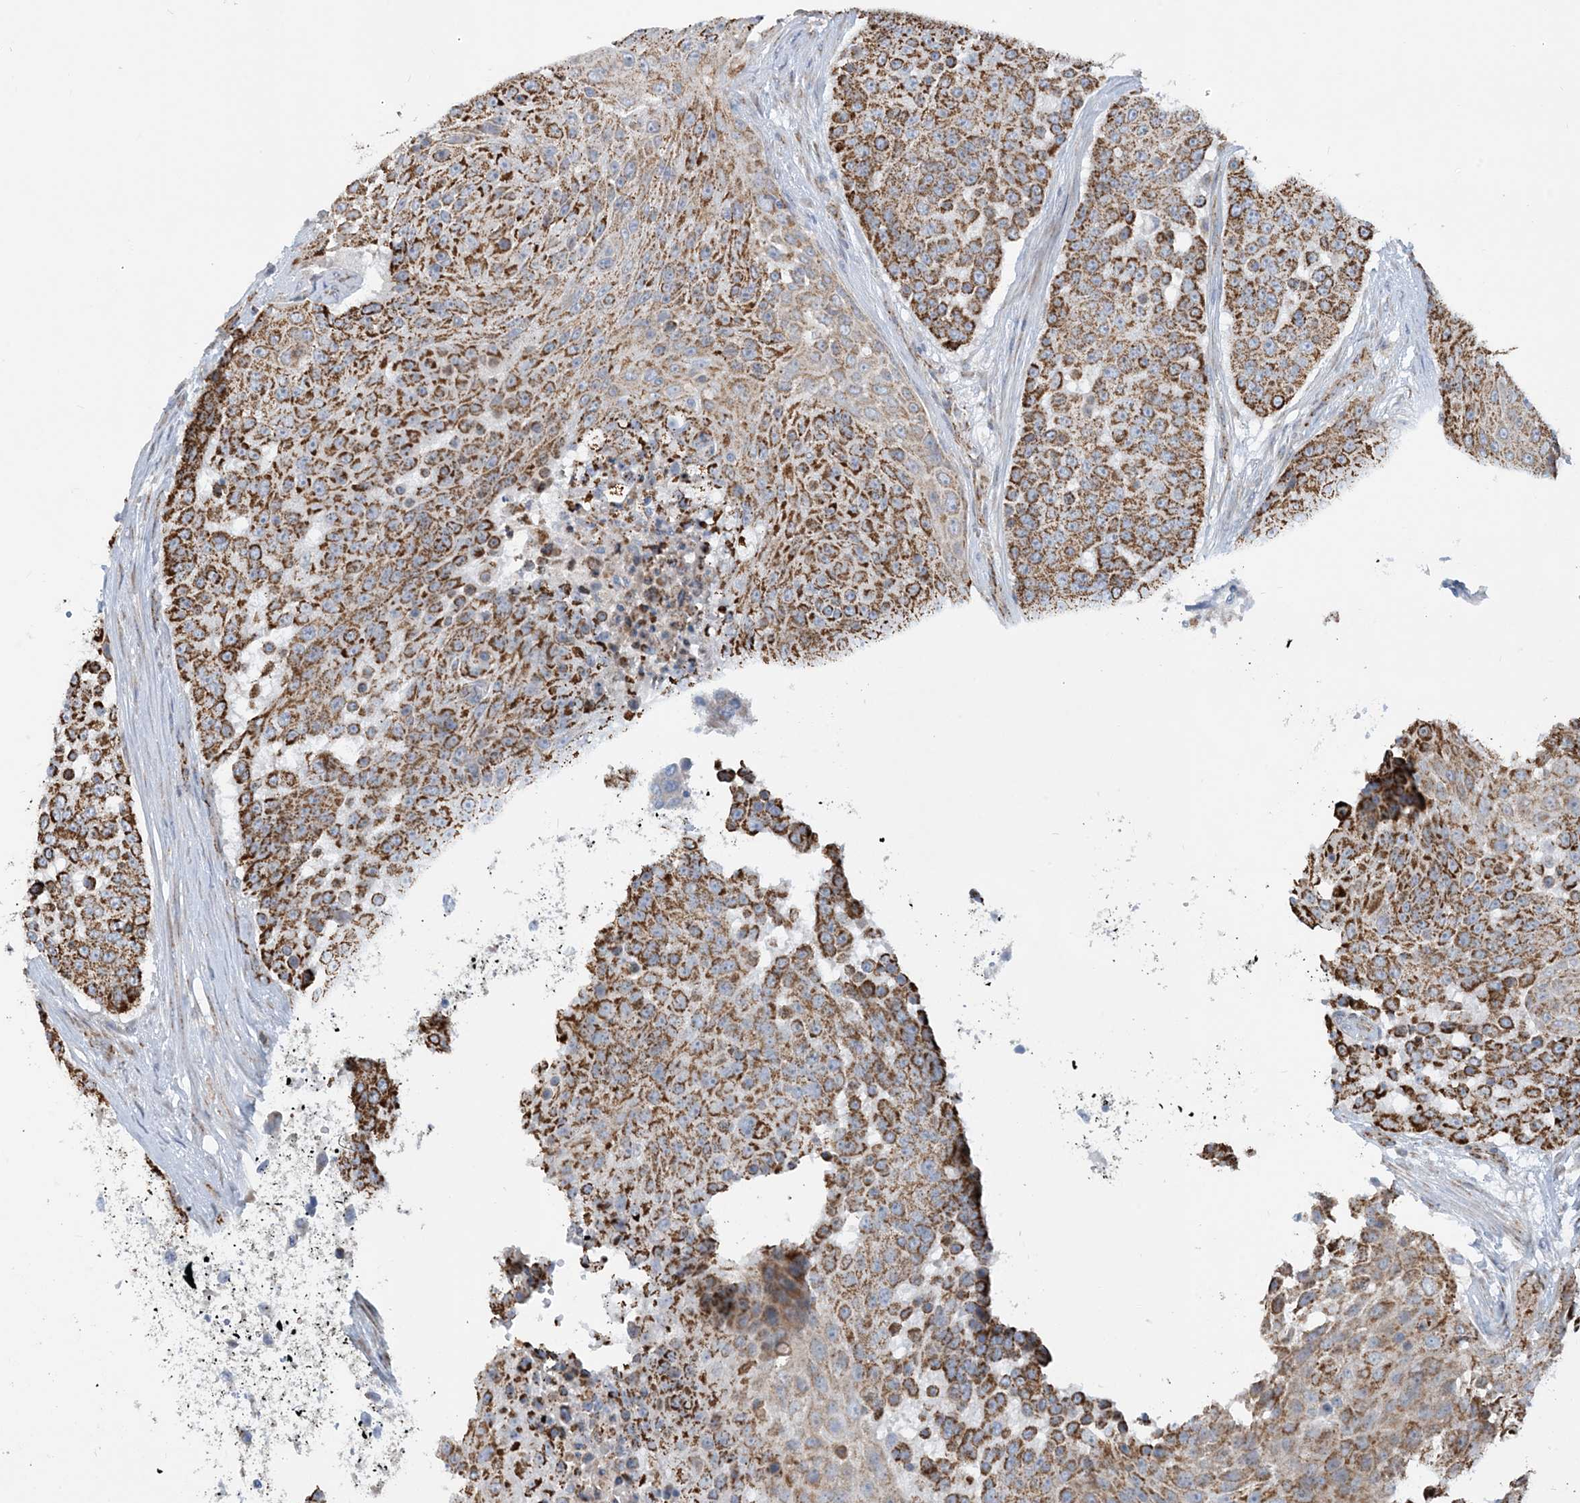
{"staining": {"intensity": "moderate", "quantity": ">75%", "location": "cytoplasmic/membranous"}, "tissue": "urothelial cancer", "cell_type": "Tumor cells", "image_type": "cancer", "snomed": [{"axis": "morphology", "description": "Urothelial carcinoma, High grade"}, {"axis": "topography", "description": "Urinary bladder"}], "caption": "A micrograph showing moderate cytoplasmic/membranous expression in about >75% of tumor cells in high-grade urothelial carcinoma, as visualized by brown immunohistochemical staining.", "gene": "PCDHGA1", "patient": {"sex": "female", "age": 63}}